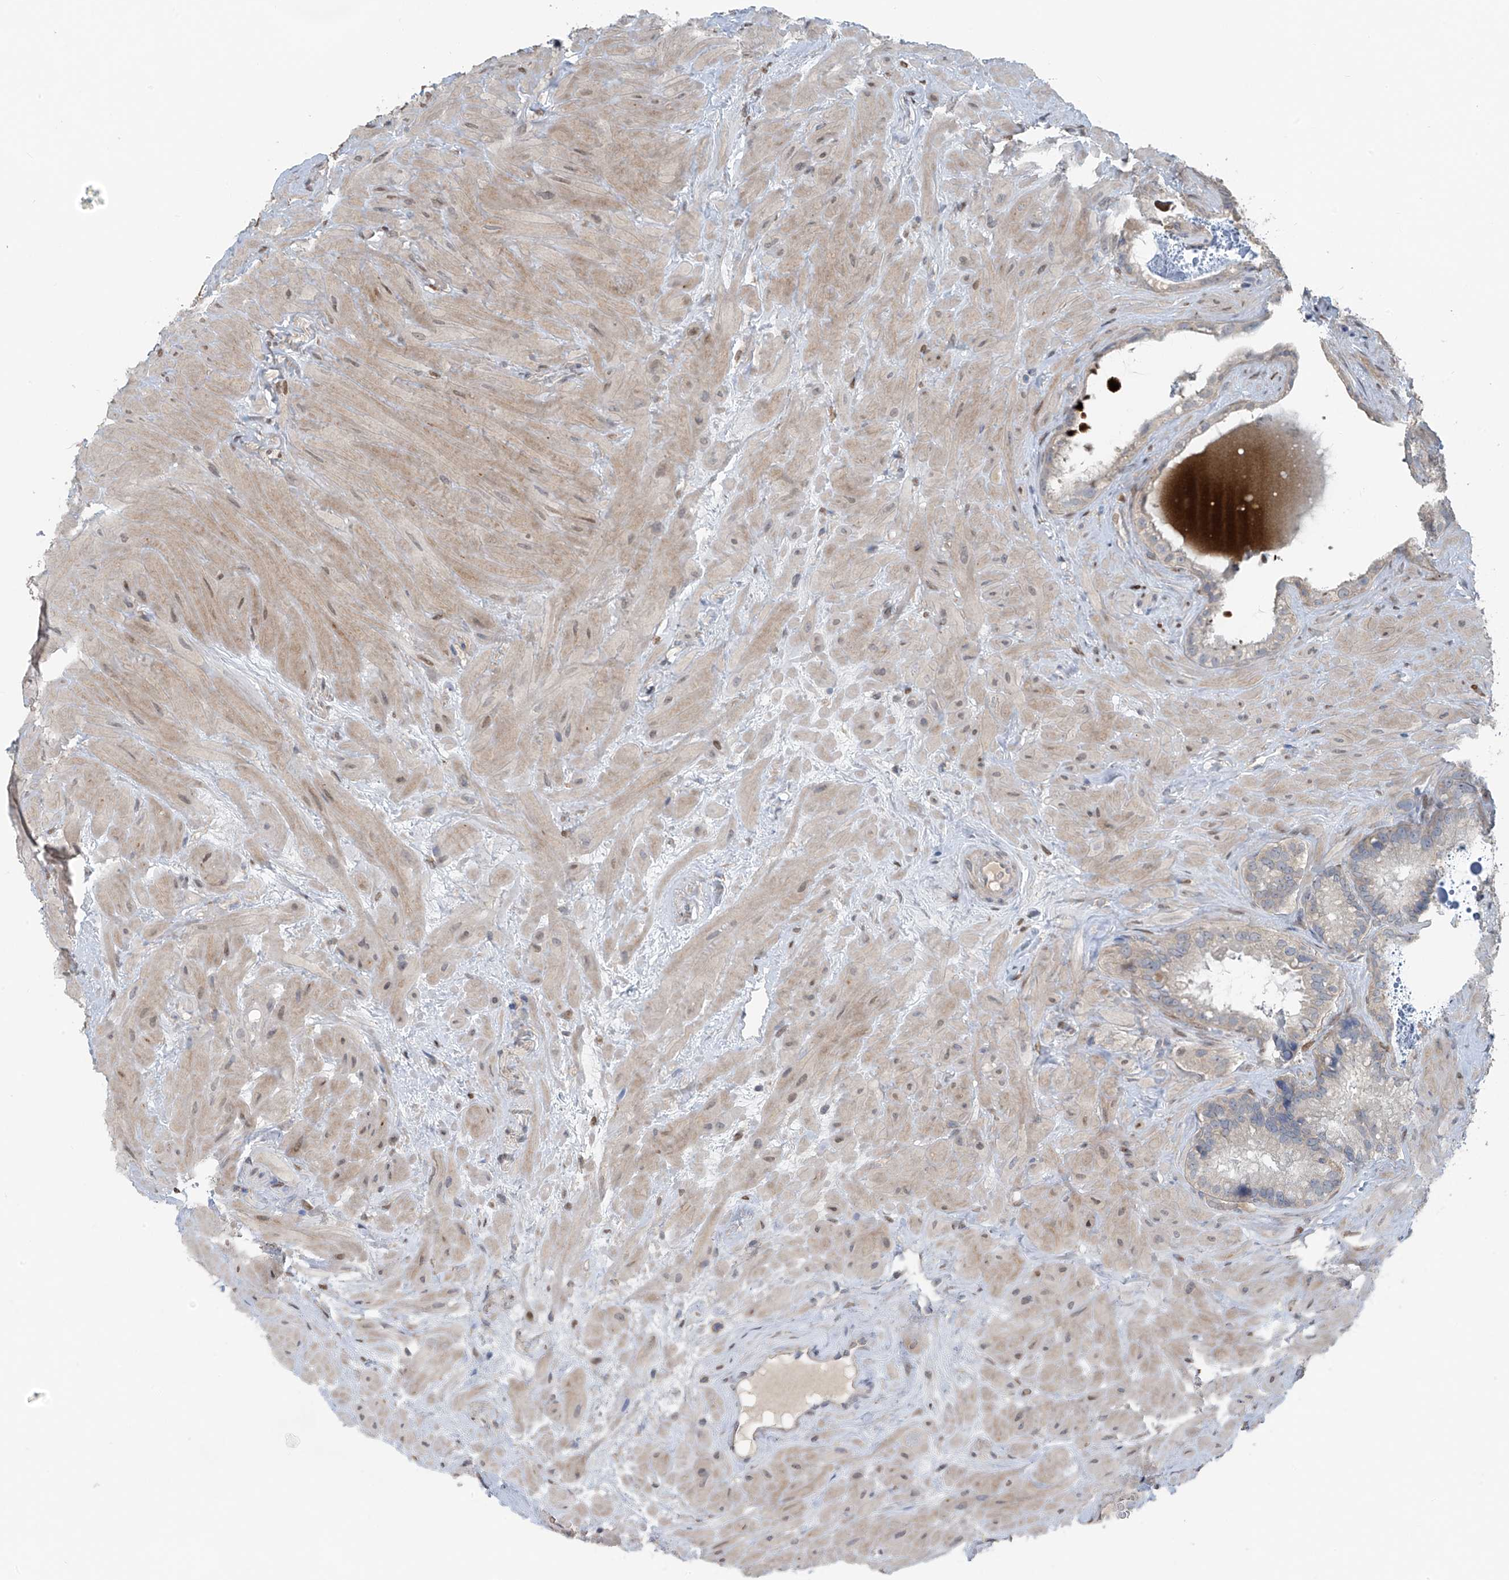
{"staining": {"intensity": "negative", "quantity": "none", "location": "none"}, "tissue": "seminal vesicle", "cell_type": "Glandular cells", "image_type": "normal", "snomed": [{"axis": "morphology", "description": "Normal tissue, NOS"}, {"axis": "topography", "description": "Prostate"}, {"axis": "topography", "description": "Seminal veicle"}], "caption": "There is no significant staining in glandular cells of seminal vesicle. (Brightfield microscopy of DAB IHC at high magnification).", "gene": "HOXA11", "patient": {"sex": "male", "age": 68}}